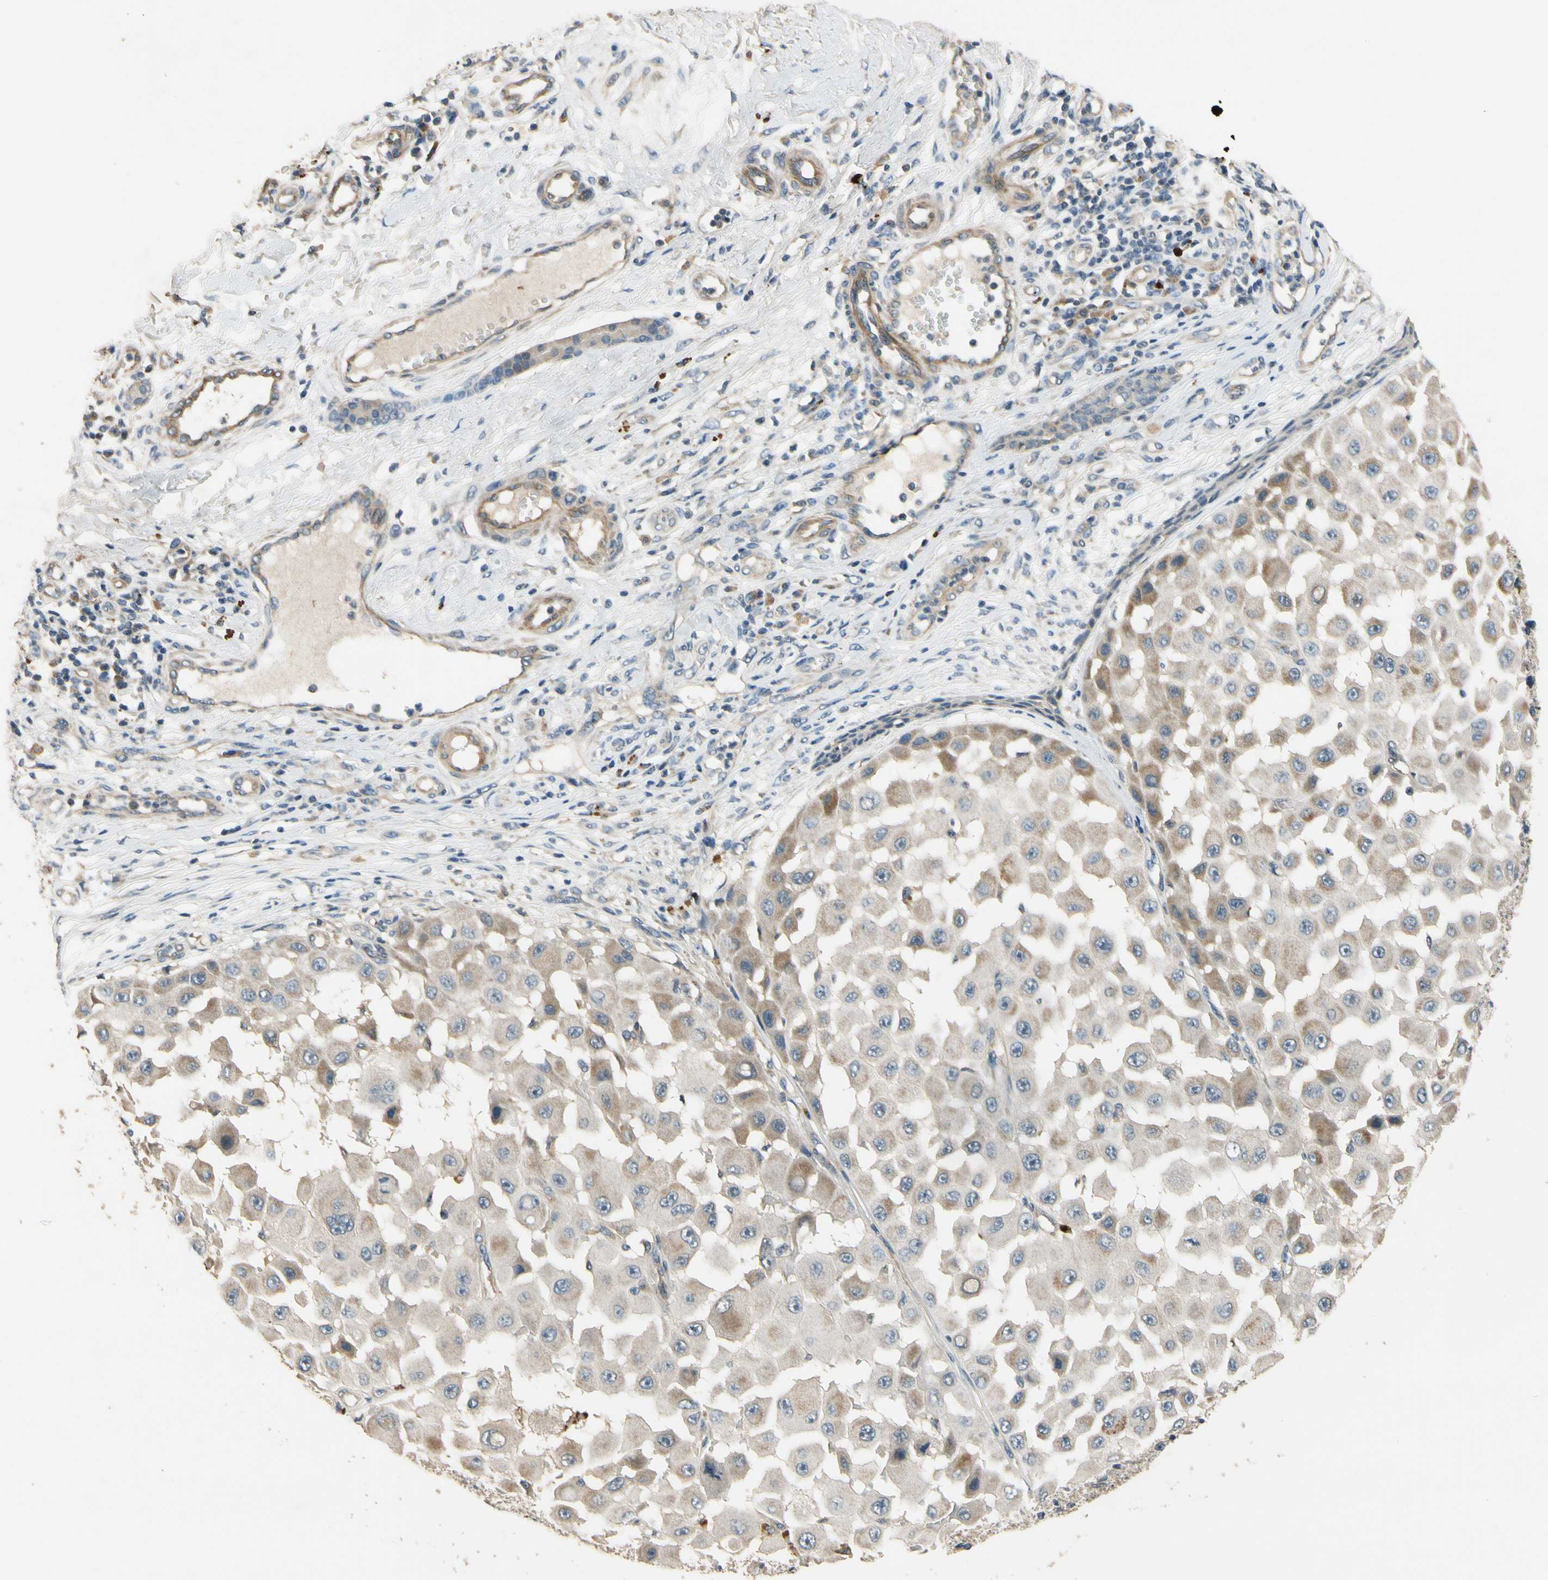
{"staining": {"intensity": "weak", "quantity": "25%-75%", "location": "cytoplasmic/membranous"}, "tissue": "melanoma", "cell_type": "Tumor cells", "image_type": "cancer", "snomed": [{"axis": "morphology", "description": "Malignant melanoma, NOS"}, {"axis": "topography", "description": "Skin"}], "caption": "A low amount of weak cytoplasmic/membranous staining is appreciated in about 25%-75% of tumor cells in melanoma tissue.", "gene": "ALKBH3", "patient": {"sex": "female", "age": 81}}